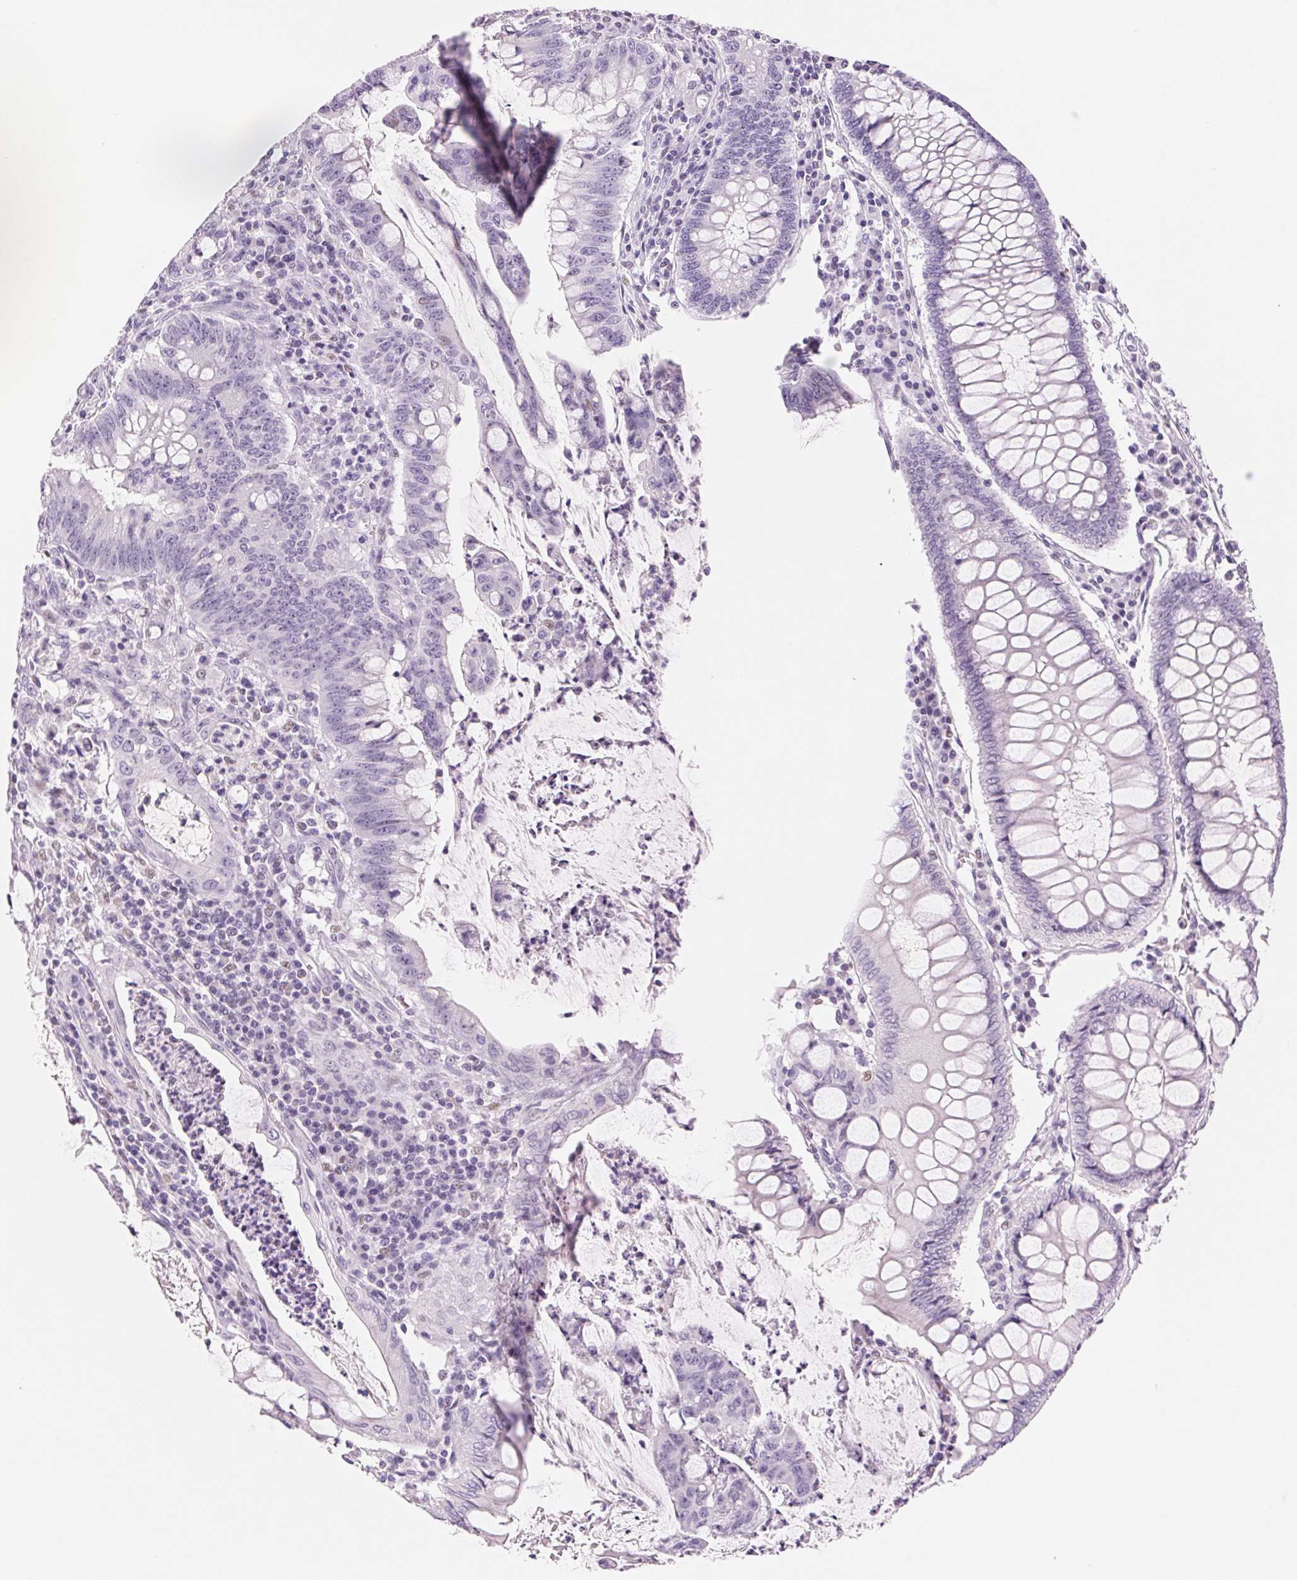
{"staining": {"intensity": "negative", "quantity": "none", "location": "none"}, "tissue": "colorectal cancer", "cell_type": "Tumor cells", "image_type": "cancer", "snomed": [{"axis": "morphology", "description": "Adenocarcinoma, NOS"}, {"axis": "topography", "description": "Colon"}], "caption": "Colorectal cancer was stained to show a protein in brown. There is no significant positivity in tumor cells.", "gene": "ASGR2", "patient": {"sex": "male", "age": 62}}